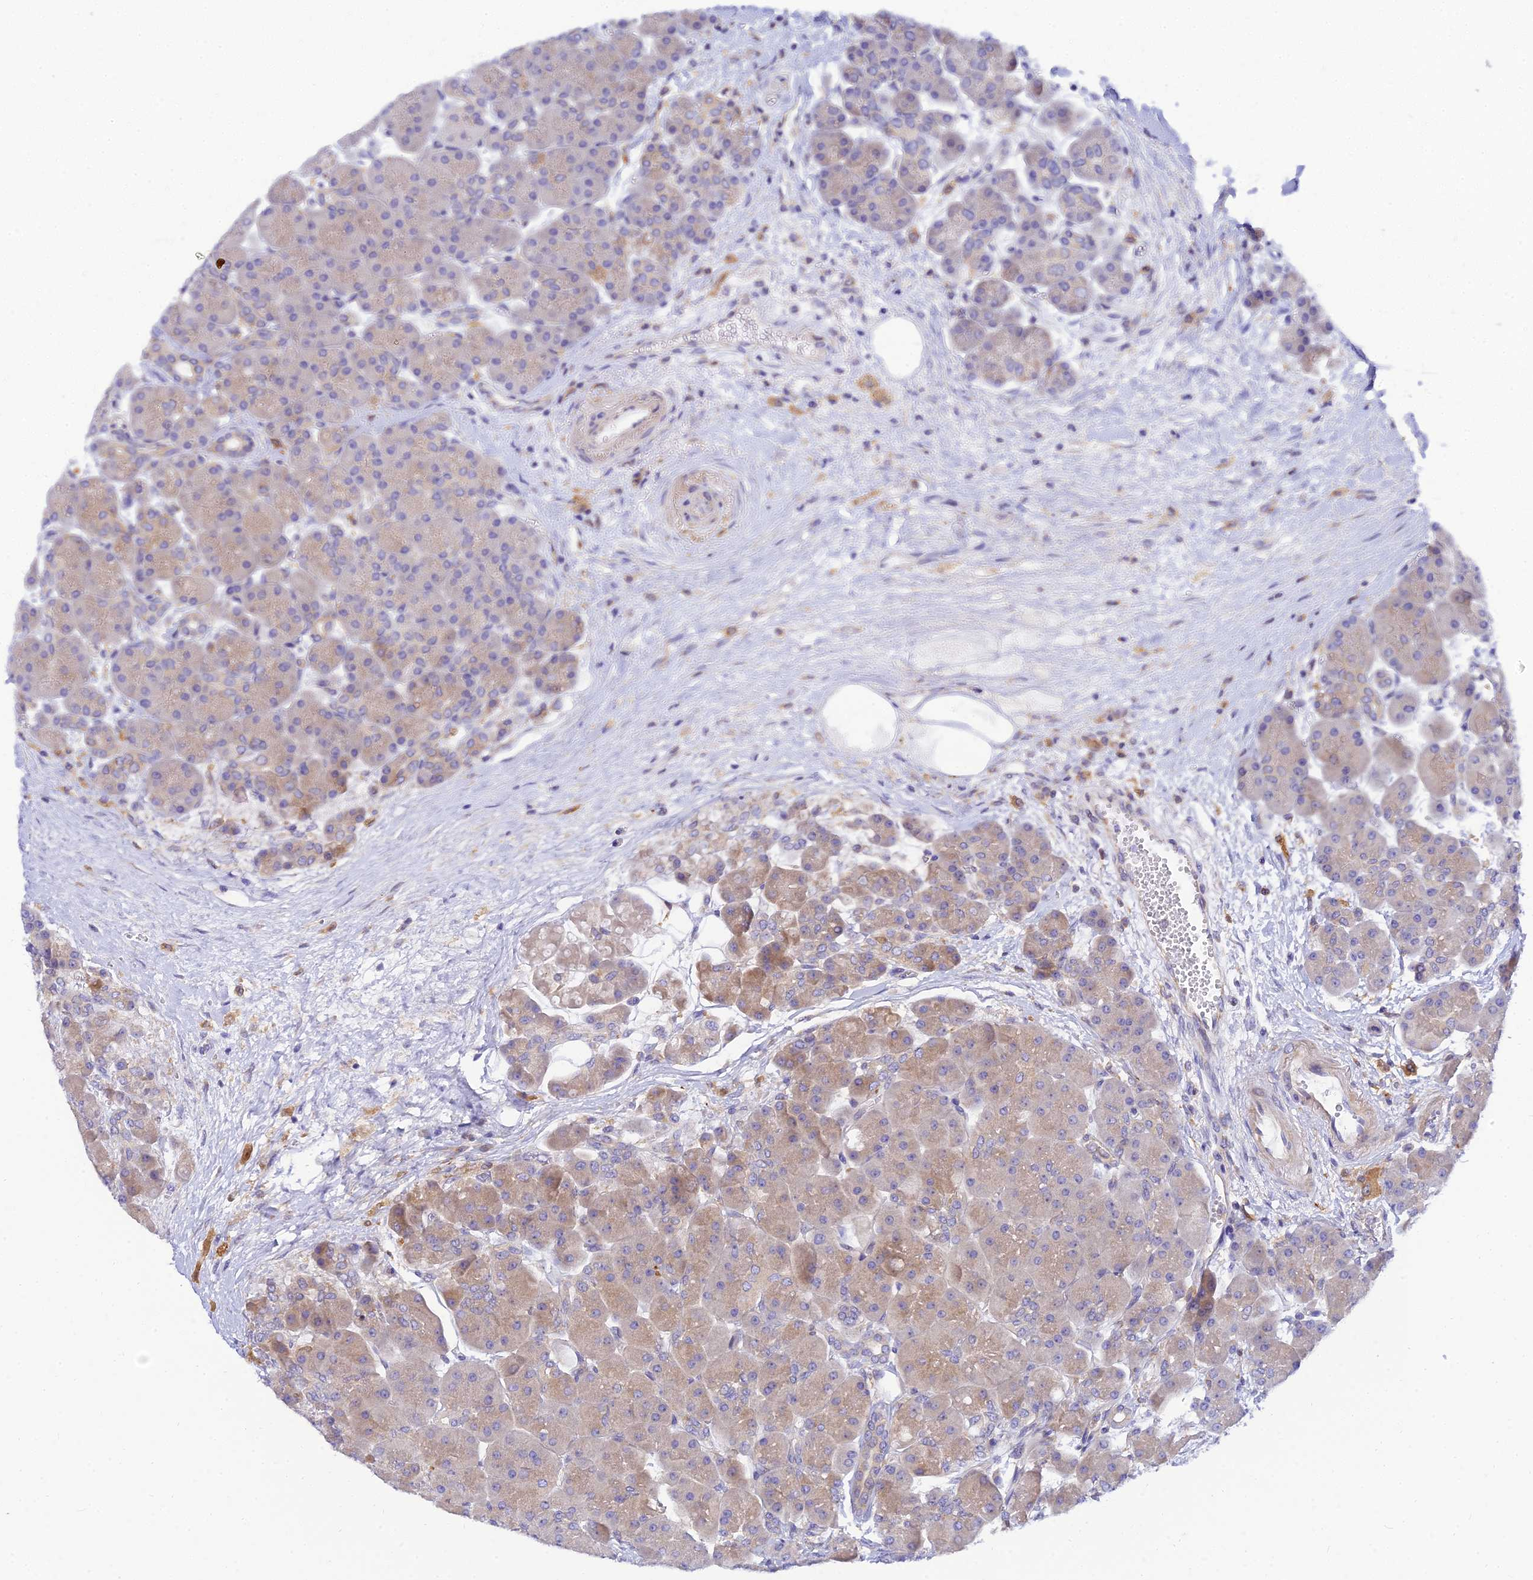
{"staining": {"intensity": "weak", "quantity": "25%-75%", "location": "cytoplasmic/membranous"}, "tissue": "pancreas", "cell_type": "Exocrine glandular cells", "image_type": "normal", "snomed": [{"axis": "morphology", "description": "Normal tissue, NOS"}, {"axis": "topography", "description": "Pancreas"}], "caption": "The immunohistochemical stain highlights weak cytoplasmic/membranous expression in exocrine glandular cells of normal pancreas.", "gene": "ARL8A", "patient": {"sex": "male", "age": 66}}